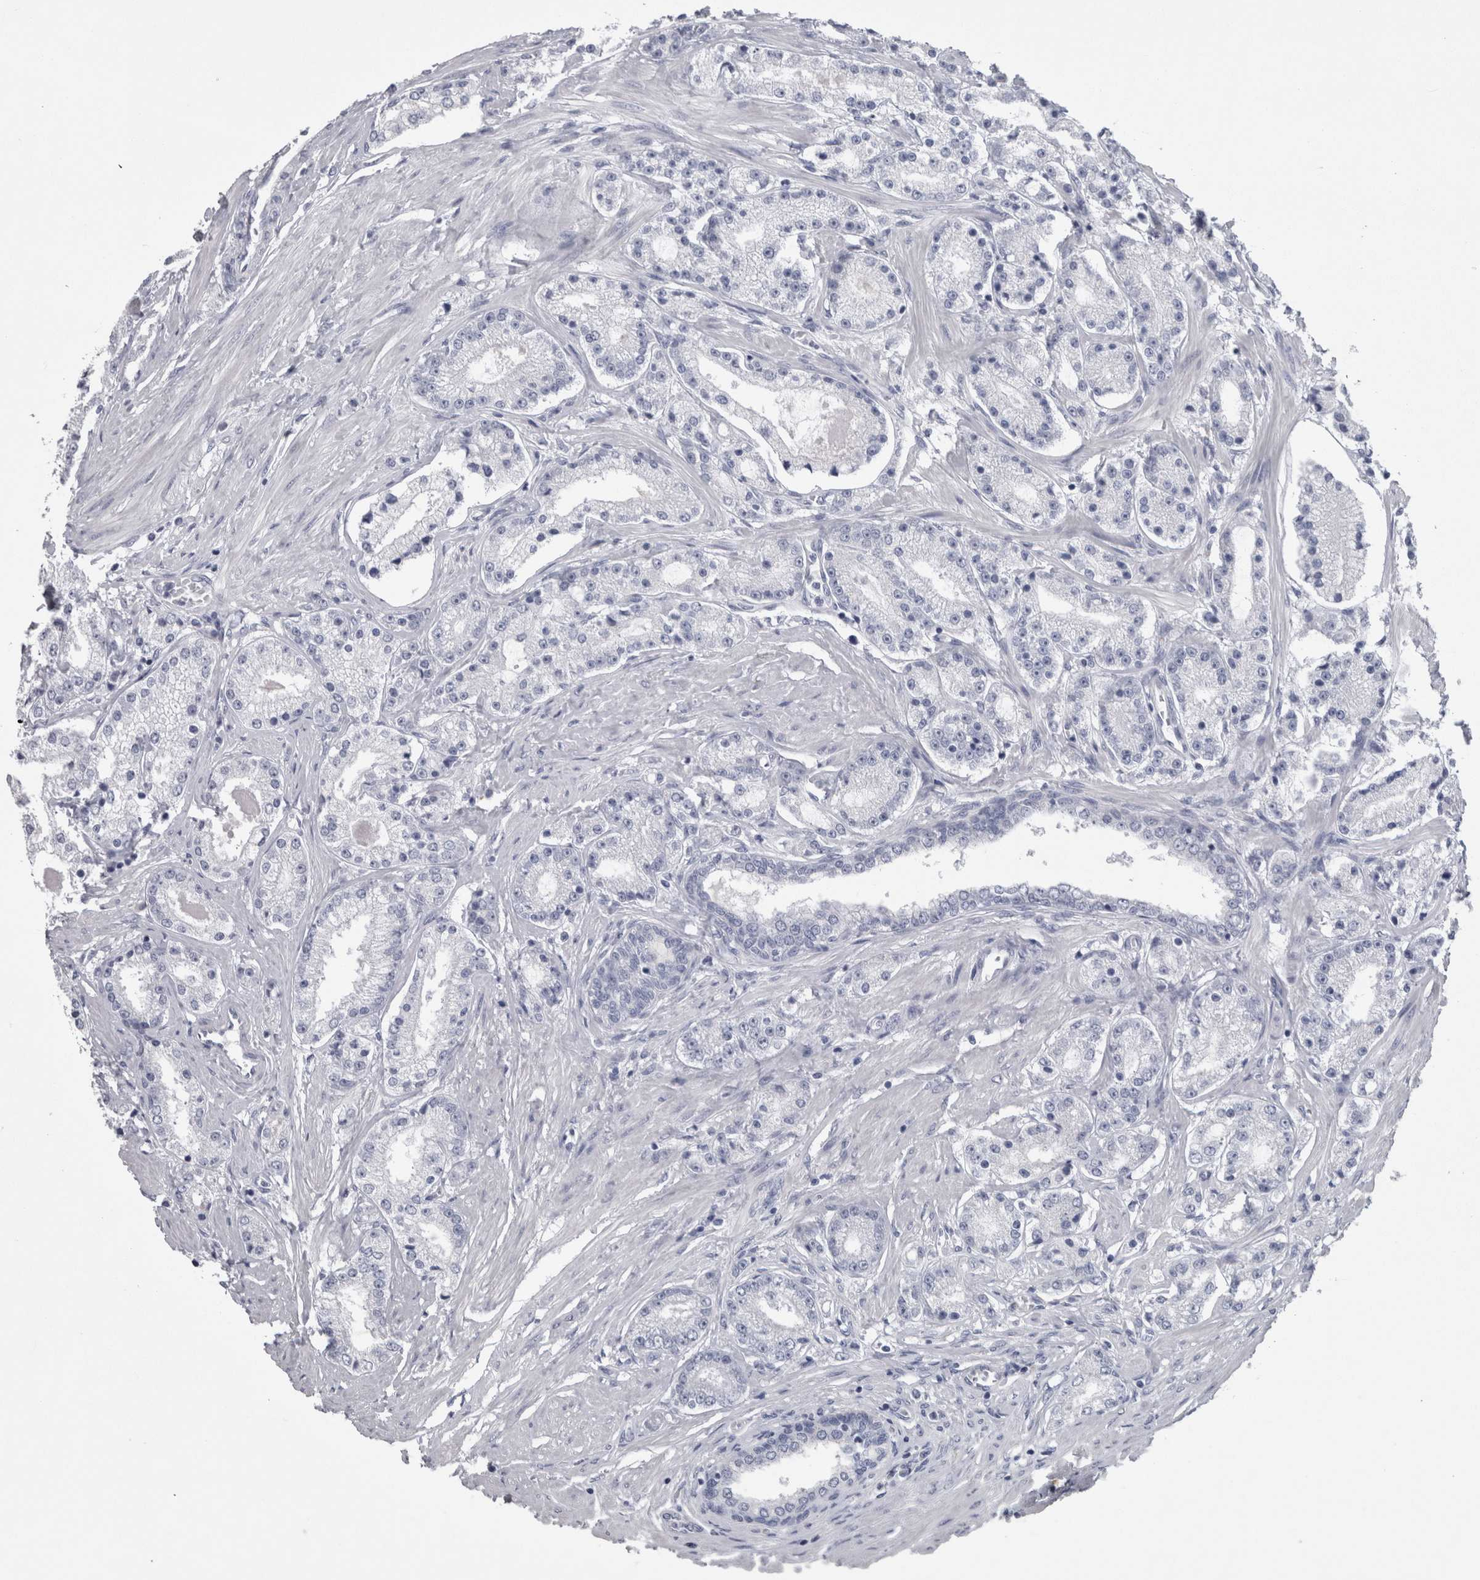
{"staining": {"intensity": "negative", "quantity": "none", "location": "none"}, "tissue": "prostate cancer", "cell_type": "Tumor cells", "image_type": "cancer", "snomed": [{"axis": "morphology", "description": "Adenocarcinoma, Low grade"}, {"axis": "topography", "description": "Prostate"}], "caption": "The immunohistochemistry photomicrograph has no significant staining in tumor cells of prostate cancer tissue.", "gene": "CA8", "patient": {"sex": "male", "age": 63}}